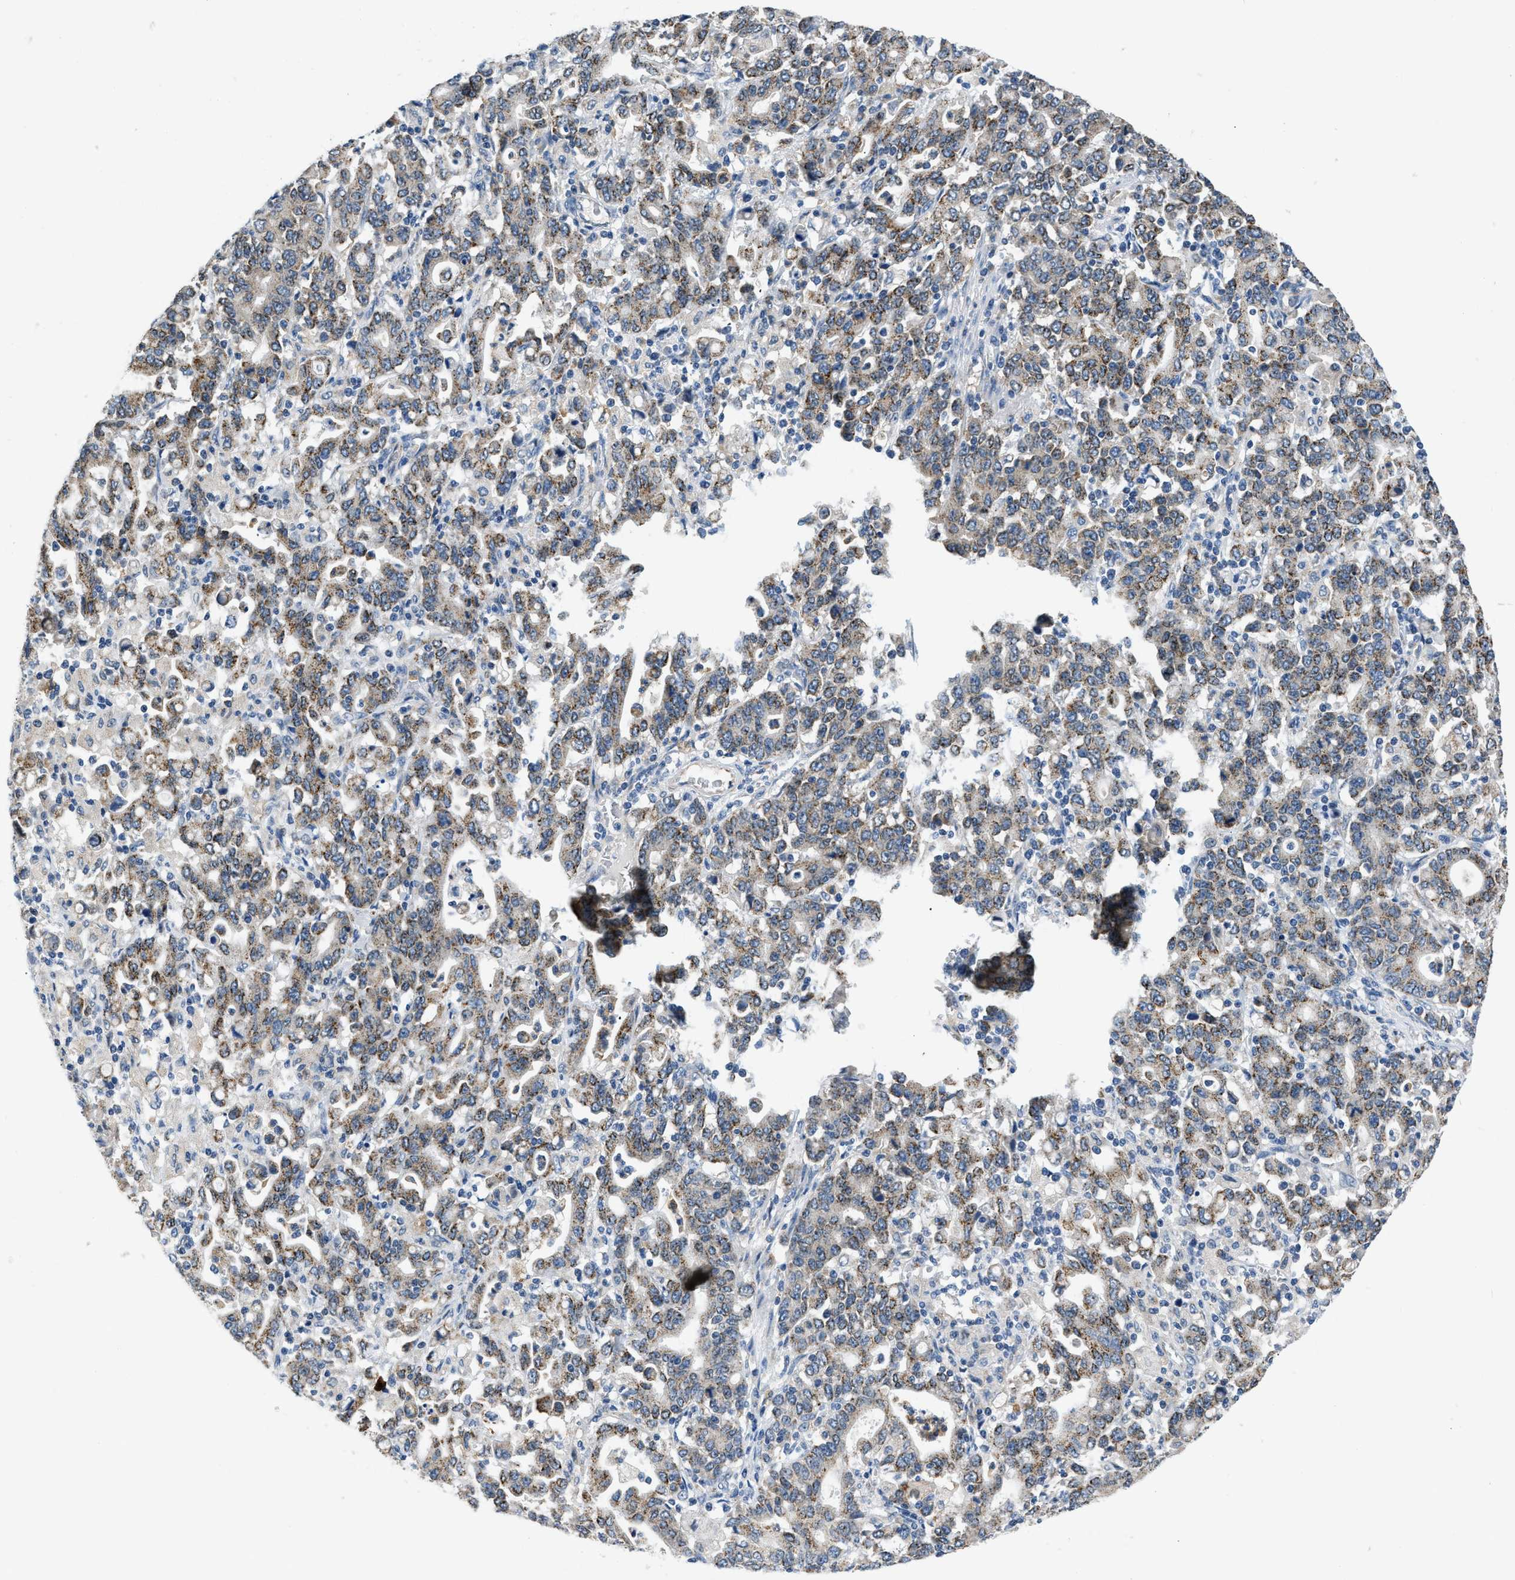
{"staining": {"intensity": "weak", "quantity": ">75%", "location": "cytoplasmic/membranous"}, "tissue": "stomach cancer", "cell_type": "Tumor cells", "image_type": "cancer", "snomed": [{"axis": "morphology", "description": "Adenocarcinoma, NOS"}, {"axis": "topography", "description": "Stomach, upper"}], "caption": "Immunohistochemistry (IHC) histopathology image of human stomach adenocarcinoma stained for a protein (brown), which shows low levels of weak cytoplasmic/membranous staining in approximately >75% of tumor cells.", "gene": "TOMM34", "patient": {"sex": "male", "age": 69}}